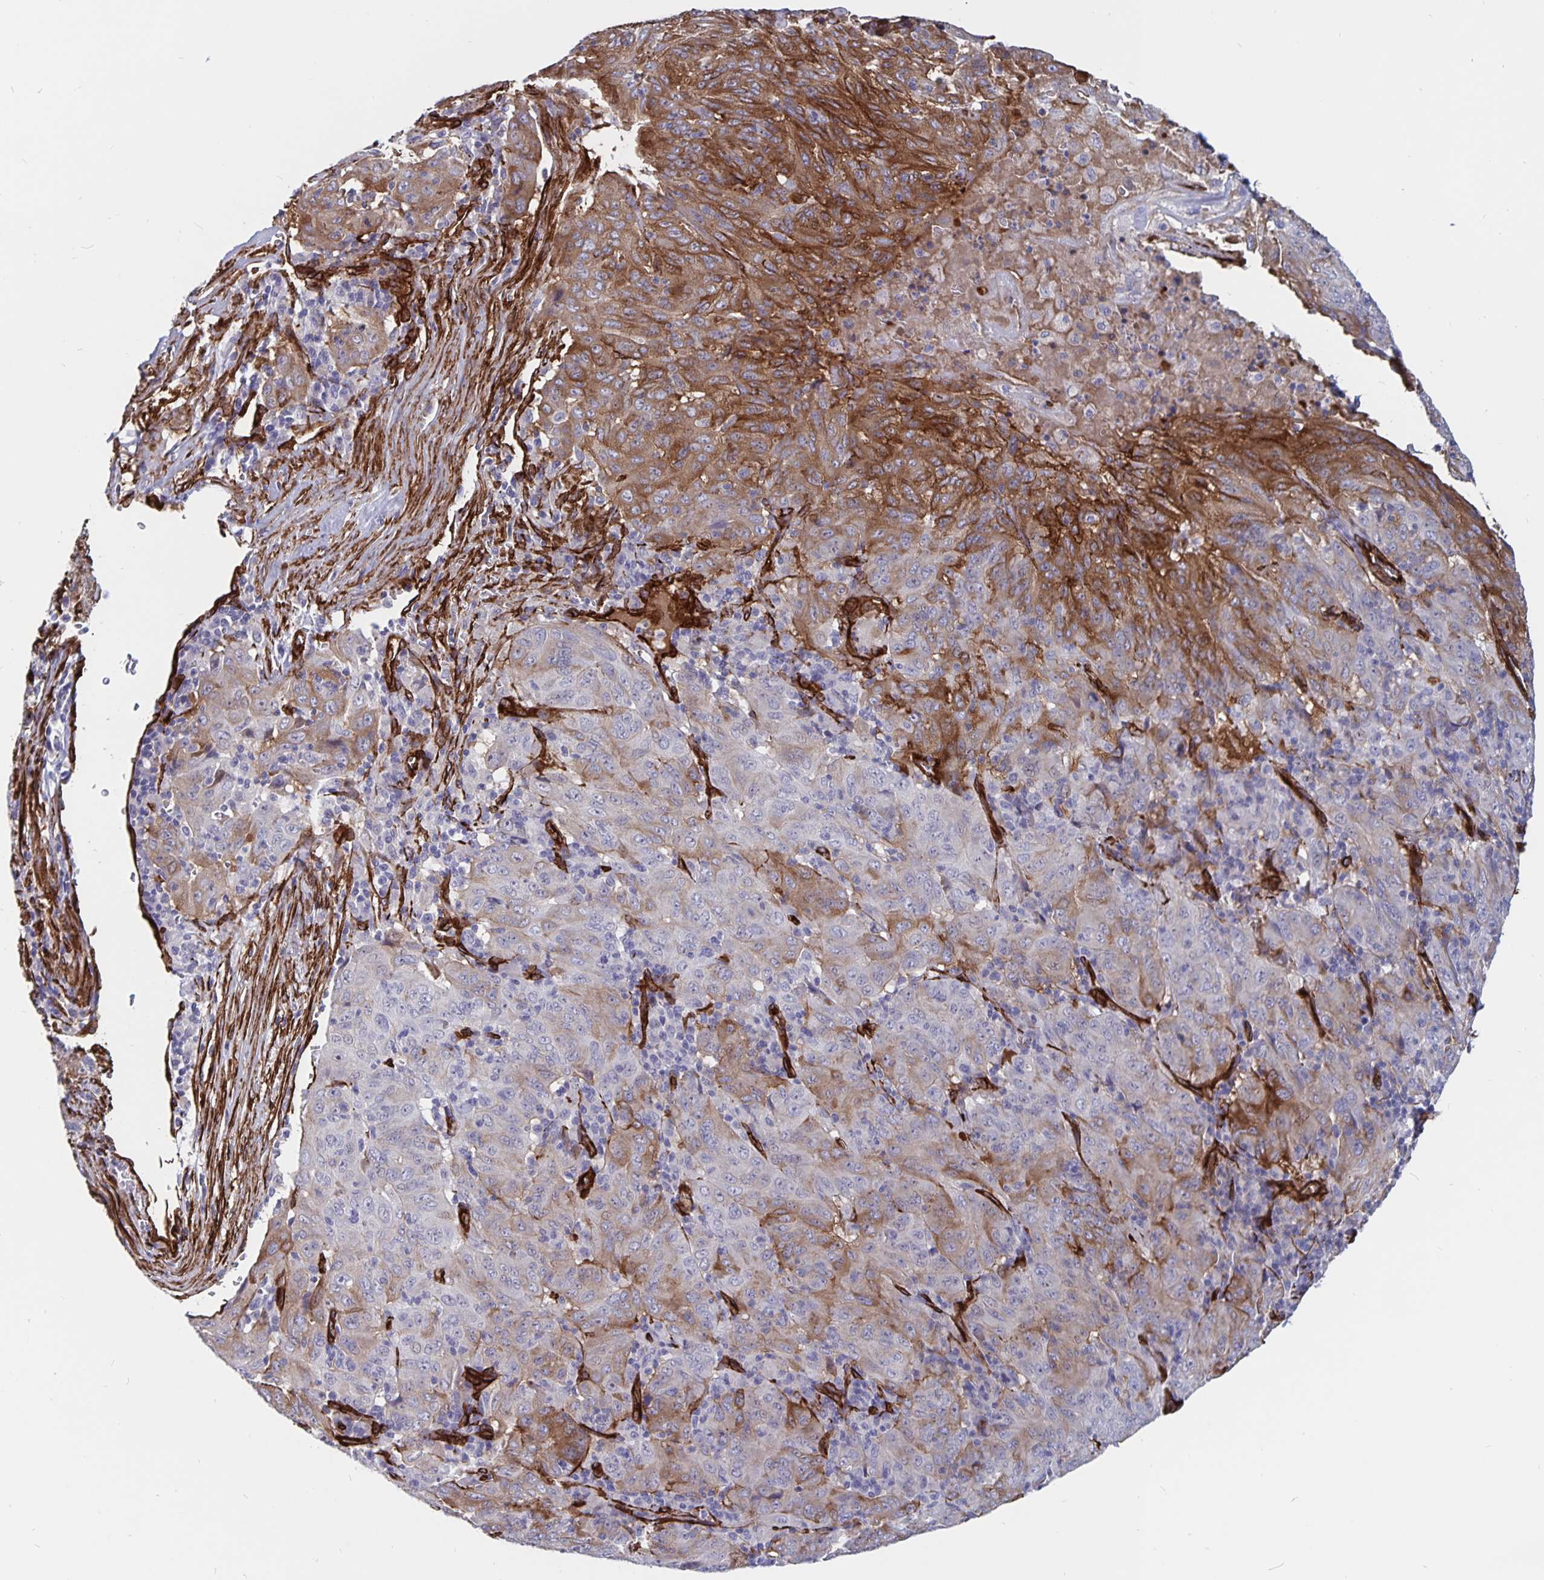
{"staining": {"intensity": "strong", "quantity": "25%-75%", "location": "cytoplasmic/membranous"}, "tissue": "pancreatic cancer", "cell_type": "Tumor cells", "image_type": "cancer", "snomed": [{"axis": "morphology", "description": "Adenocarcinoma, NOS"}, {"axis": "topography", "description": "Pancreas"}], "caption": "Adenocarcinoma (pancreatic) stained with a brown dye displays strong cytoplasmic/membranous positive positivity in about 25%-75% of tumor cells.", "gene": "DCHS2", "patient": {"sex": "male", "age": 63}}